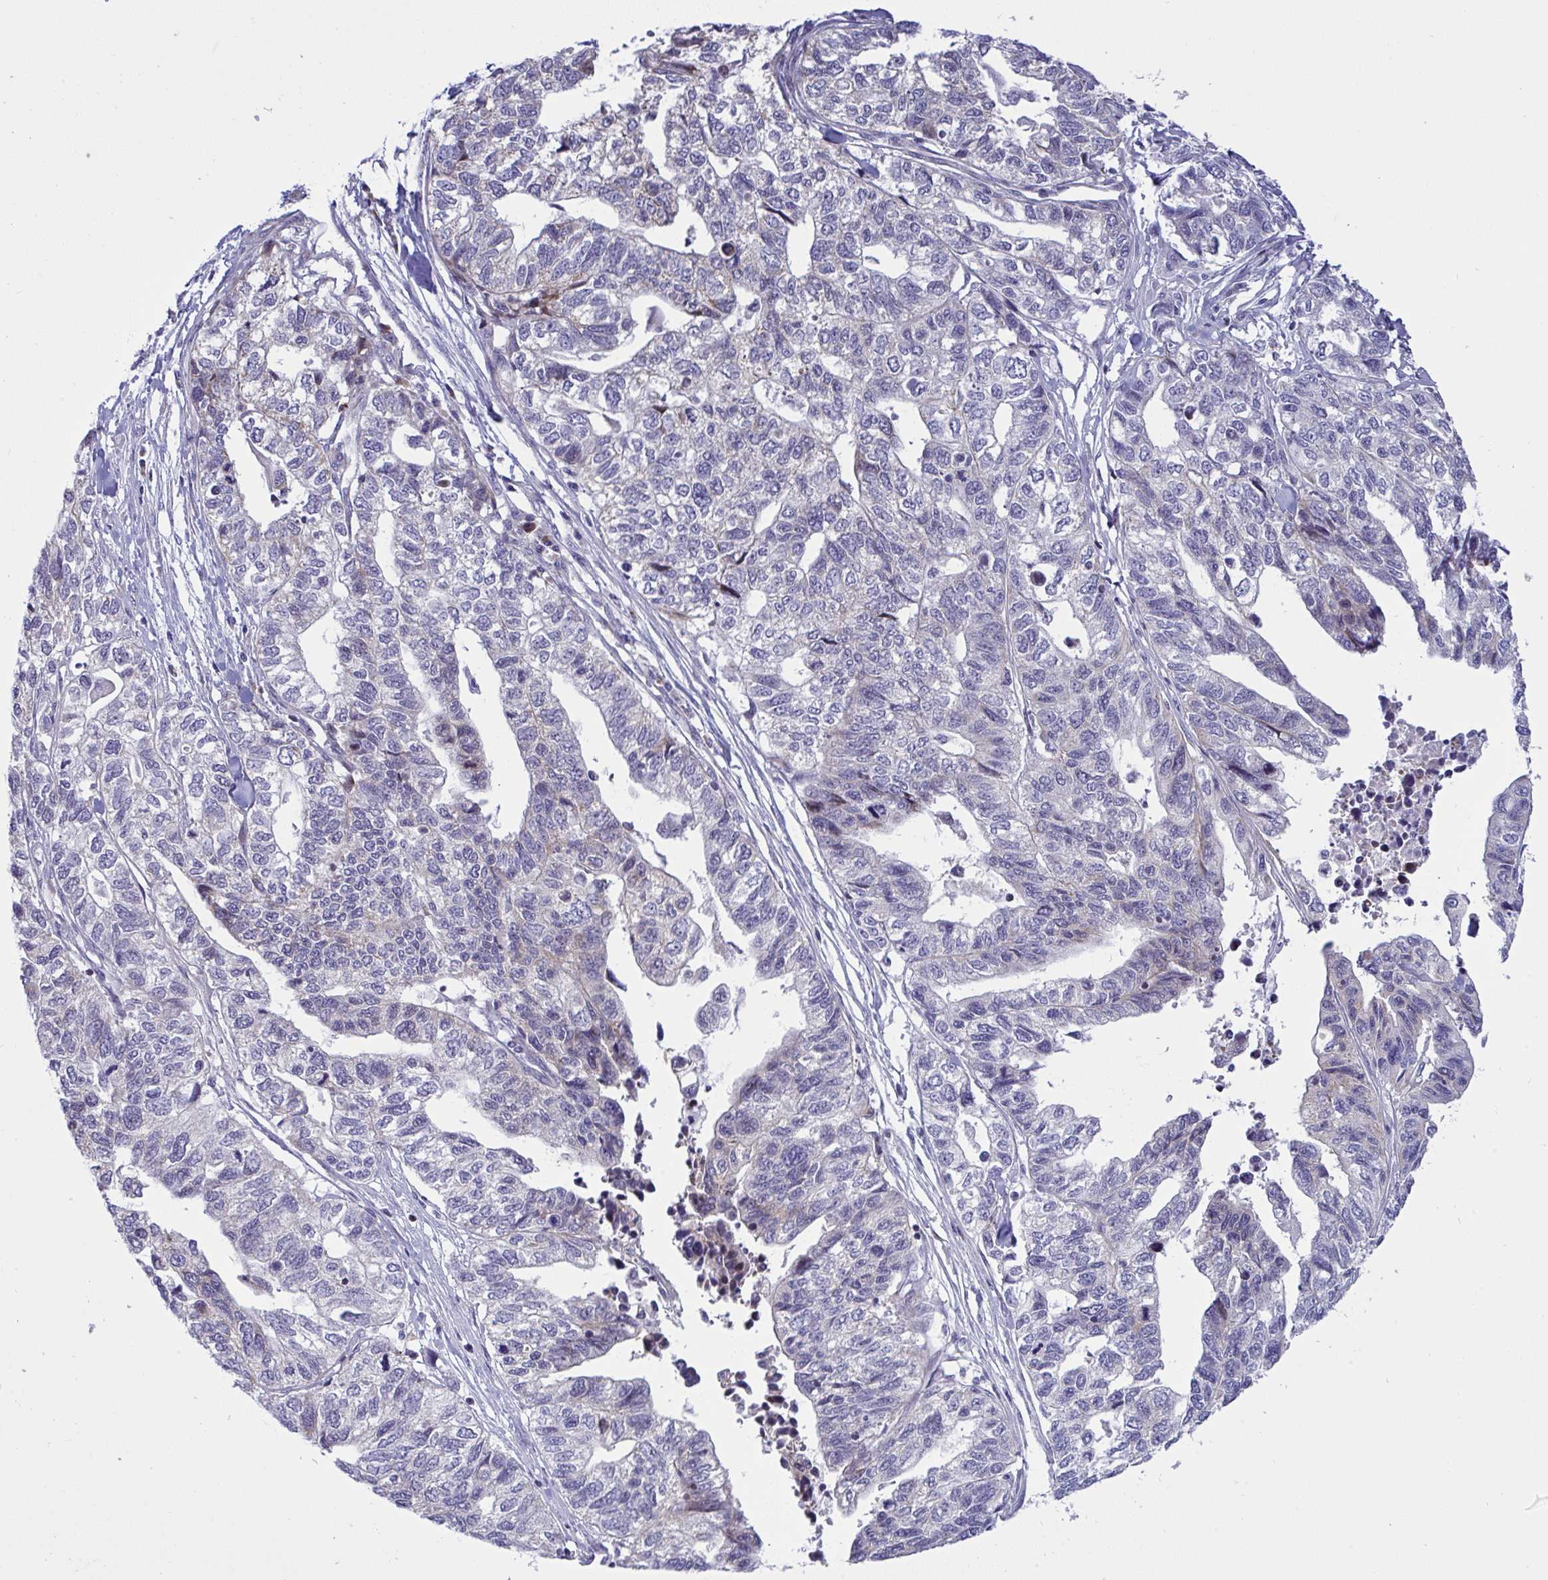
{"staining": {"intensity": "negative", "quantity": "none", "location": "none"}, "tissue": "stomach cancer", "cell_type": "Tumor cells", "image_type": "cancer", "snomed": [{"axis": "morphology", "description": "Adenocarcinoma, NOS"}, {"axis": "topography", "description": "Stomach, upper"}], "caption": "DAB immunohistochemical staining of adenocarcinoma (stomach) reveals no significant positivity in tumor cells.", "gene": "NTN1", "patient": {"sex": "female", "age": 67}}